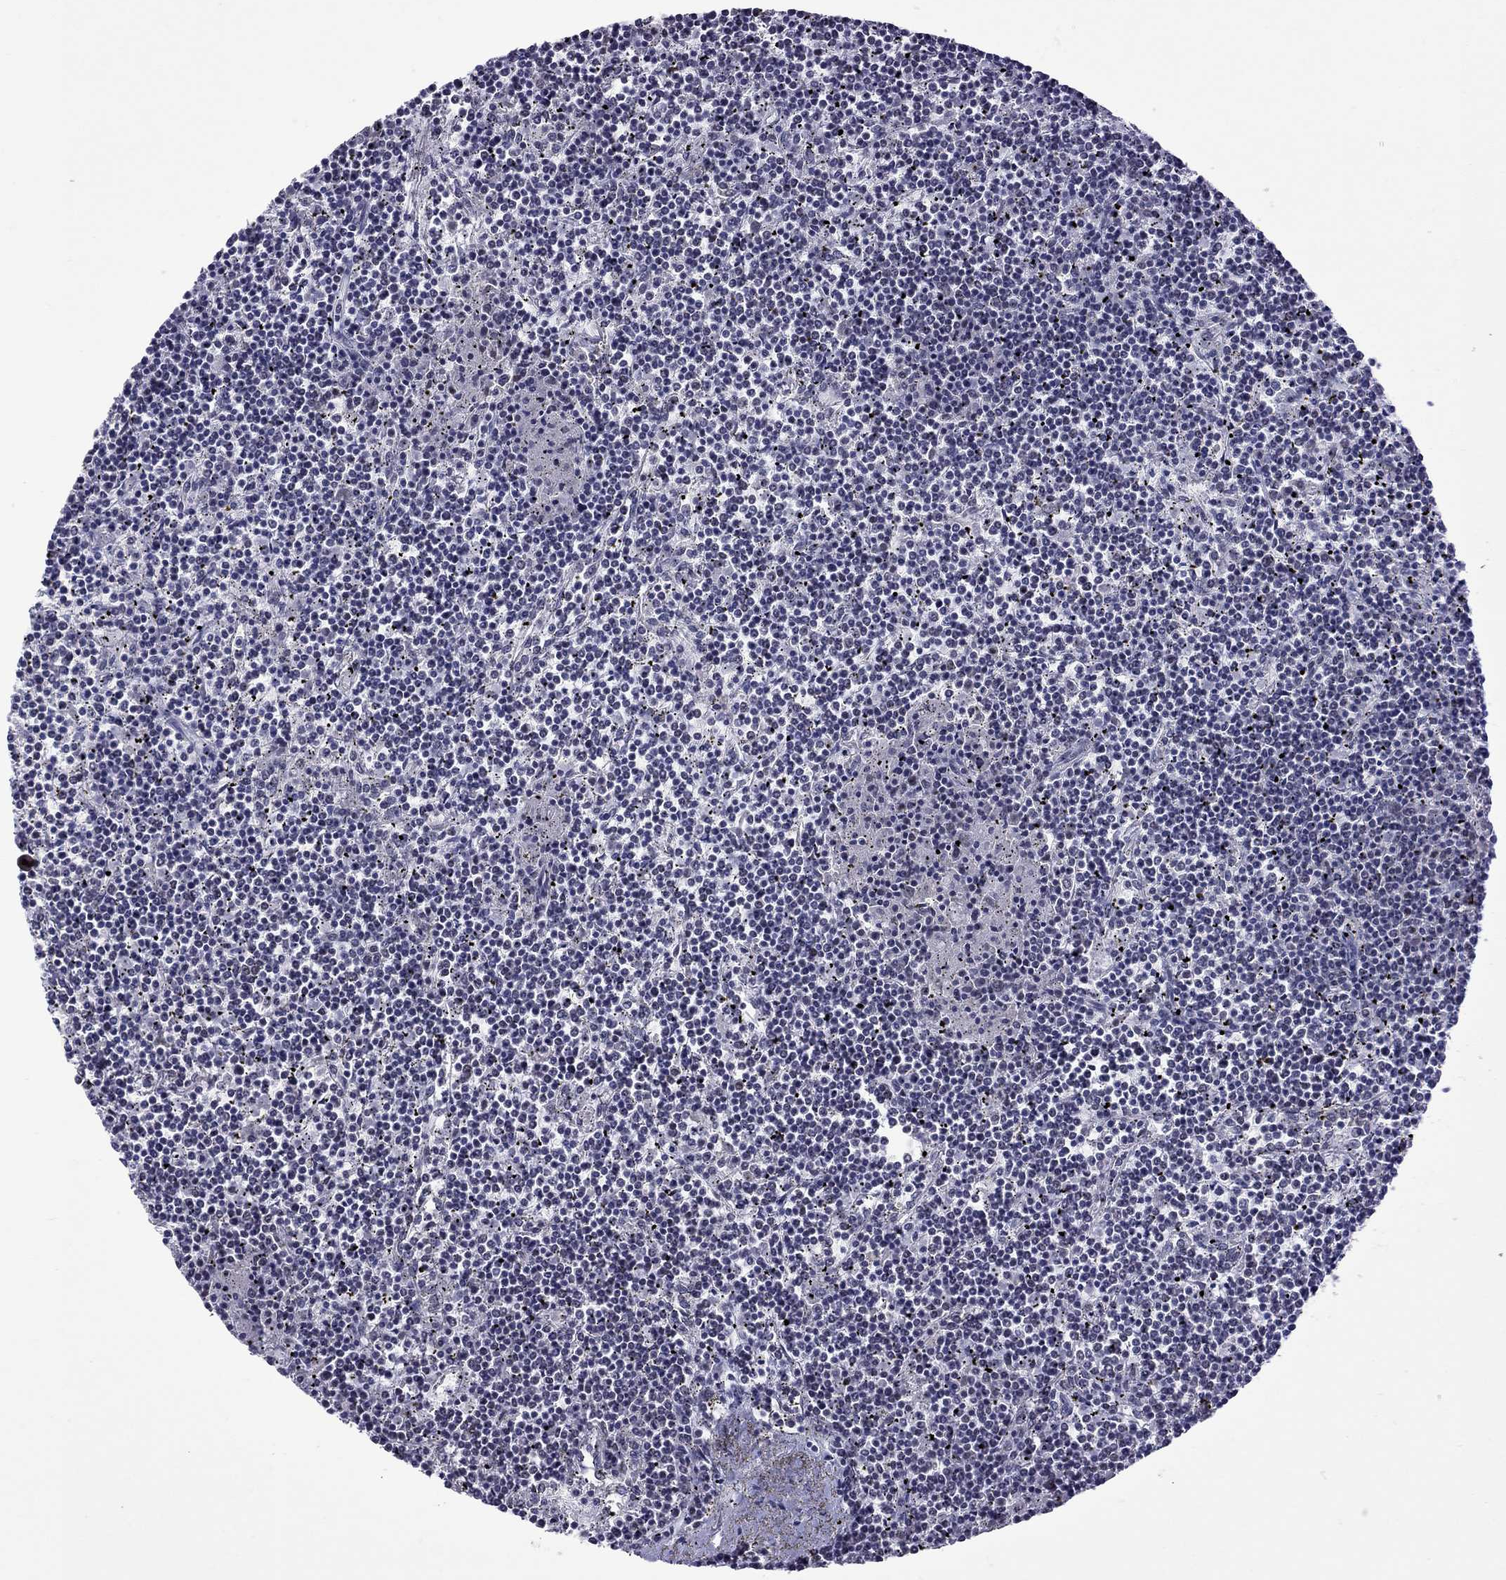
{"staining": {"intensity": "negative", "quantity": "none", "location": "none"}, "tissue": "lymphoma", "cell_type": "Tumor cells", "image_type": "cancer", "snomed": [{"axis": "morphology", "description": "Malignant lymphoma, non-Hodgkin's type, Low grade"}, {"axis": "topography", "description": "Spleen"}], "caption": "Lymphoma stained for a protein using immunohistochemistry (IHC) exhibits no positivity tumor cells.", "gene": "PPP1R3A", "patient": {"sex": "female", "age": 19}}